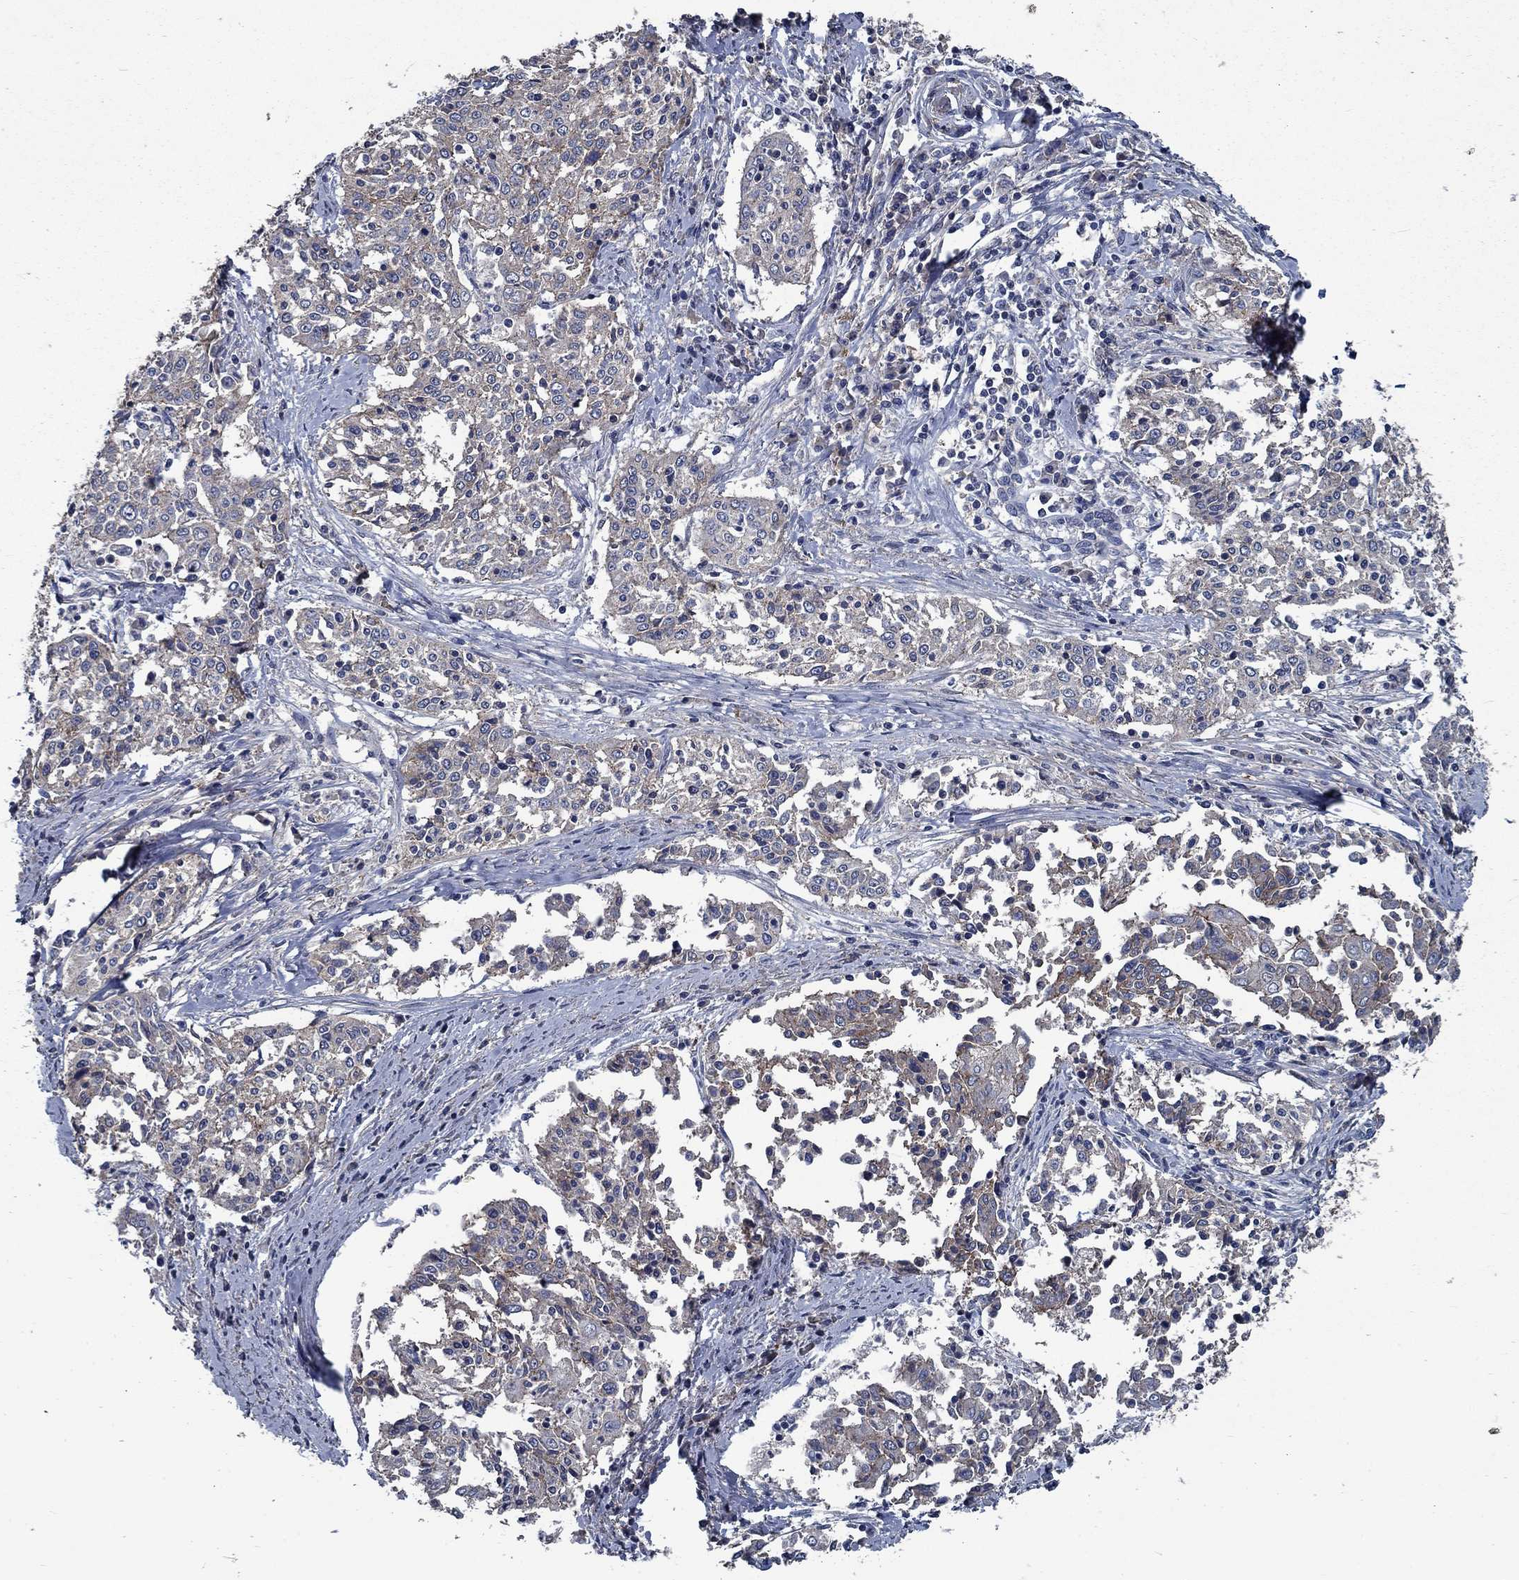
{"staining": {"intensity": "moderate", "quantity": "<25%", "location": "cytoplasmic/membranous"}, "tissue": "cervical cancer", "cell_type": "Tumor cells", "image_type": "cancer", "snomed": [{"axis": "morphology", "description": "Squamous cell carcinoma, NOS"}, {"axis": "topography", "description": "Cervix"}], "caption": "Immunohistochemistry (IHC) staining of cervical cancer, which demonstrates low levels of moderate cytoplasmic/membranous expression in about <25% of tumor cells indicating moderate cytoplasmic/membranous protein expression. The staining was performed using DAB (brown) for protein detection and nuclei were counterstained in hematoxylin (blue).", "gene": "SLC44A1", "patient": {"sex": "female", "age": 41}}